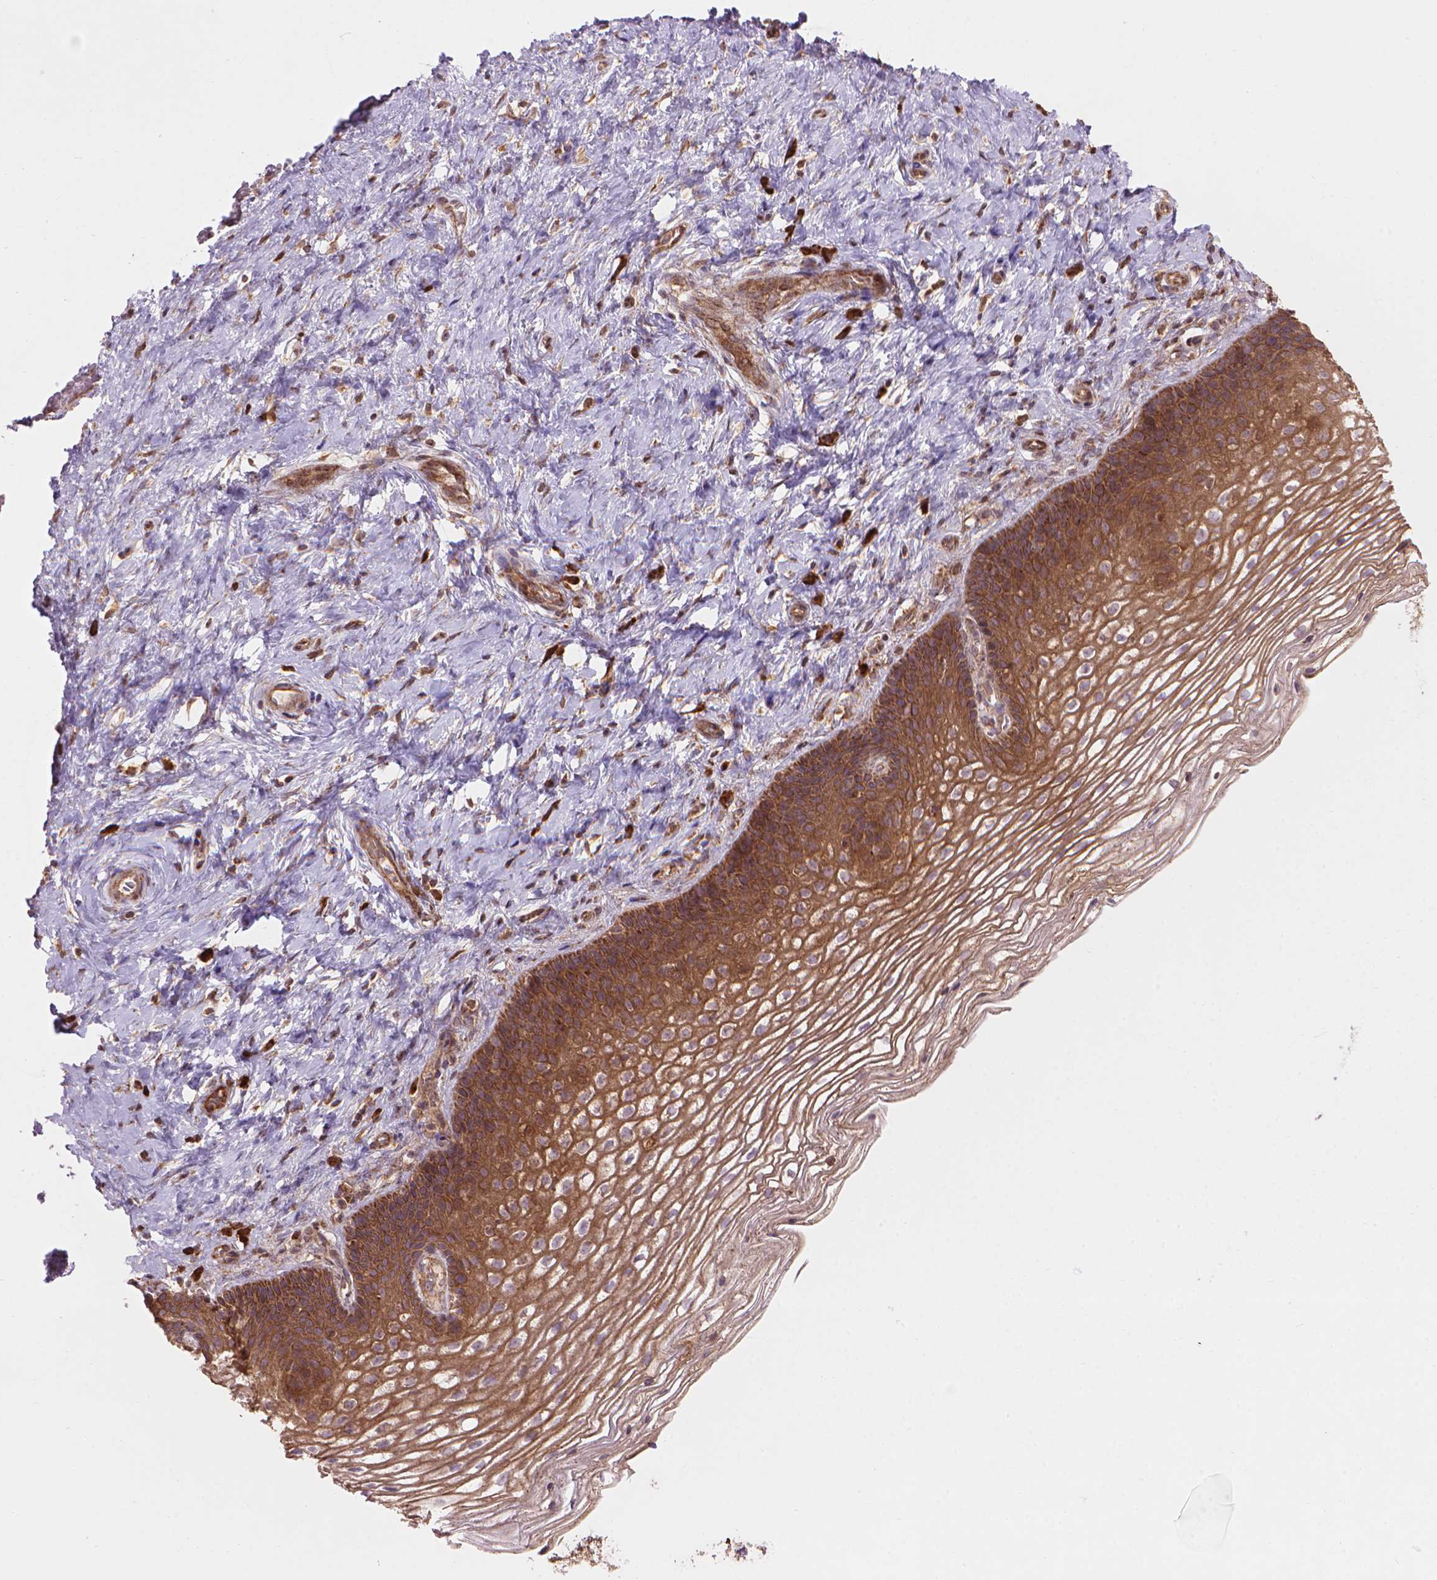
{"staining": {"intensity": "moderate", "quantity": ">75%", "location": "cytoplasmic/membranous"}, "tissue": "cervix", "cell_type": "Glandular cells", "image_type": "normal", "snomed": [{"axis": "morphology", "description": "Normal tissue, NOS"}, {"axis": "topography", "description": "Cervix"}], "caption": "Protein staining shows moderate cytoplasmic/membranous positivity in about >75% of glandular cells in unremarkable cervix.", "gene": "VARS2", "patient": {"sex": "female", "age": 34}}